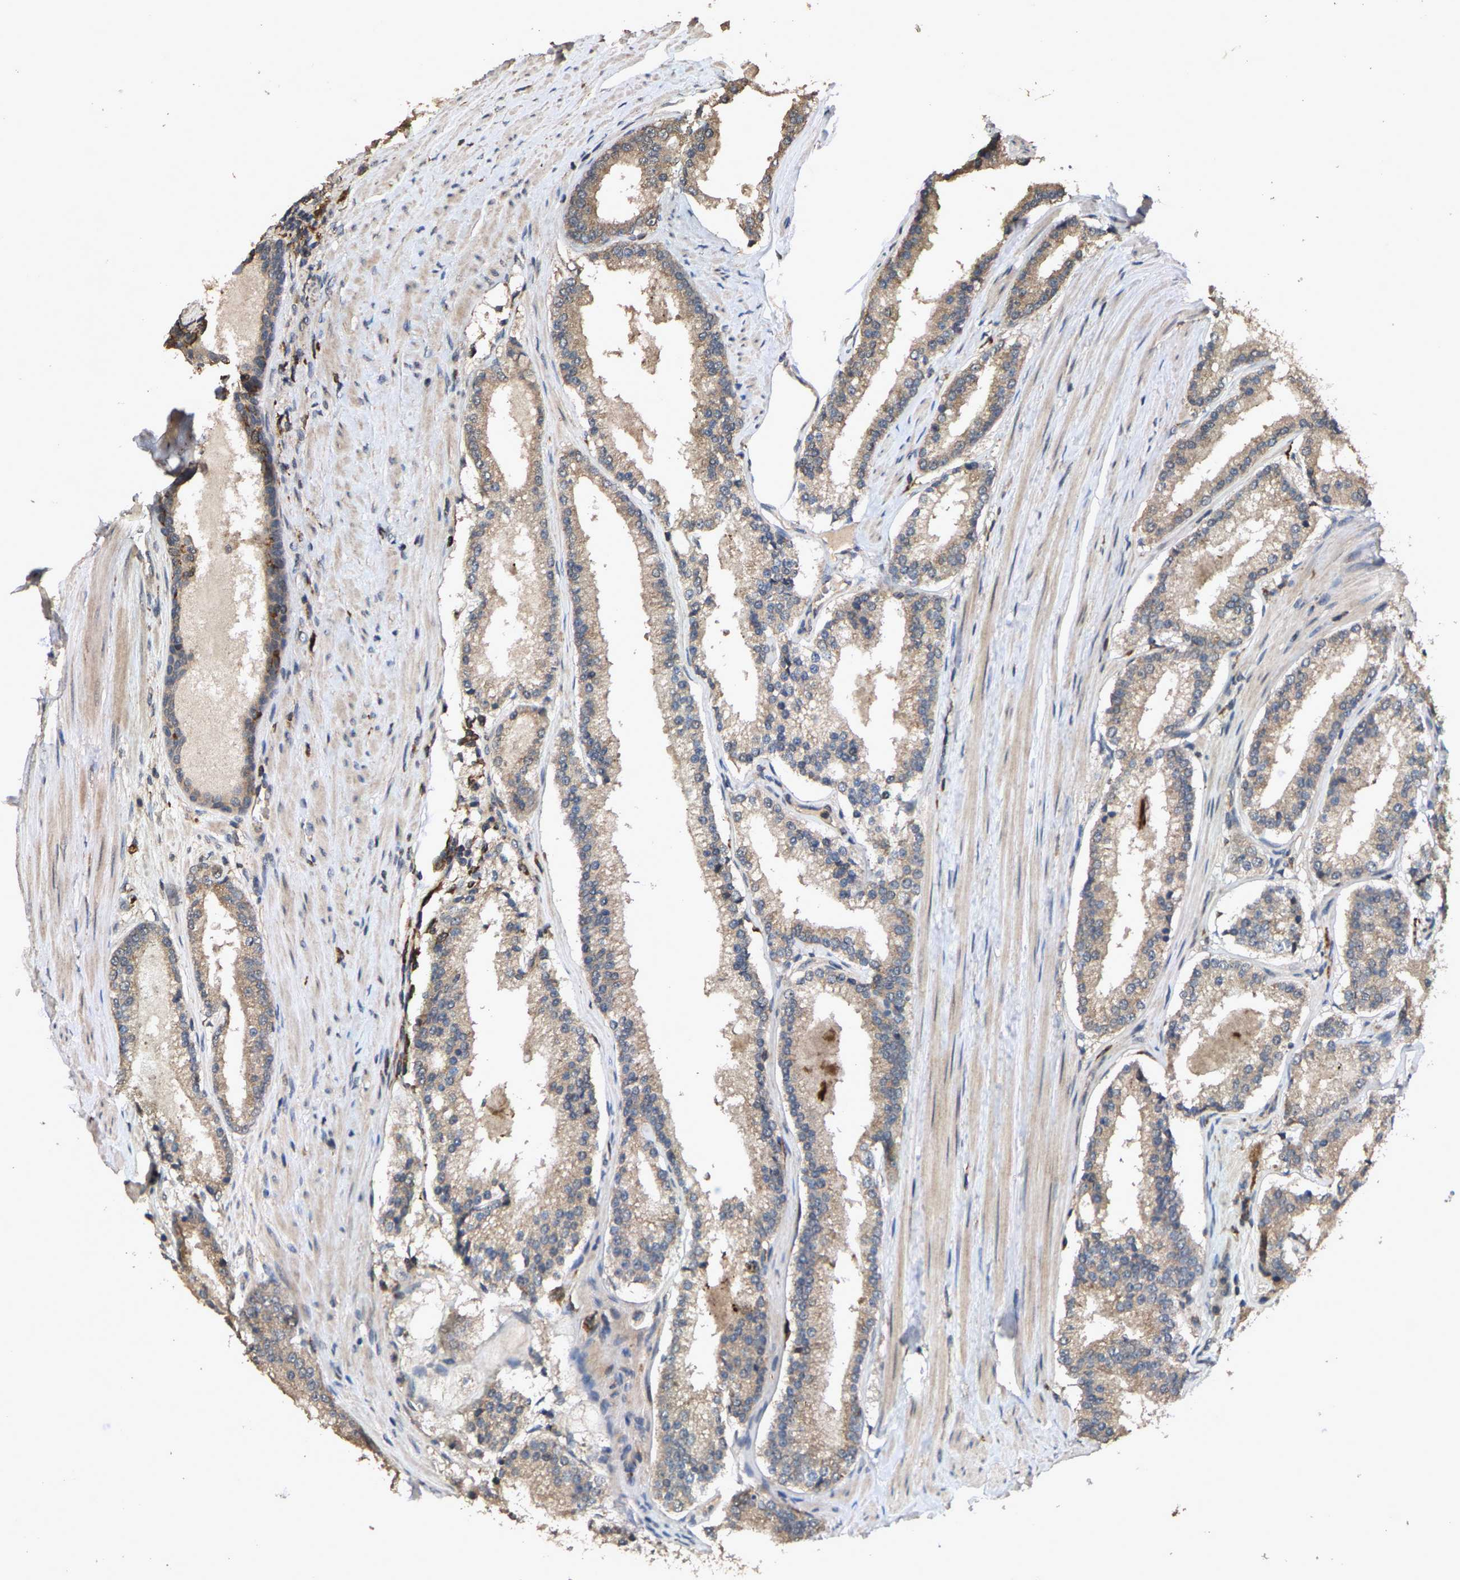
{"staining": {"intensity": "weak", "quantity": ">75%", "location": "cytoplasmic/membranous"}, "tissue": "prostate cancer", "cell_type": "Tumor cells", "image_type": "cancer", "snomed": [{"axis": "morphology", "description": "Adenocarcinoma, Low grade"}, {"axis": "topography", "description": "Prostate"}], "caption": "Tumor cells show low levels of weak cytoplasmic/membranous positivity in about >75% of cells in human prostate cancer.", "gene": "TDRKH", "patient": {"sex": "male", "age": 70}}